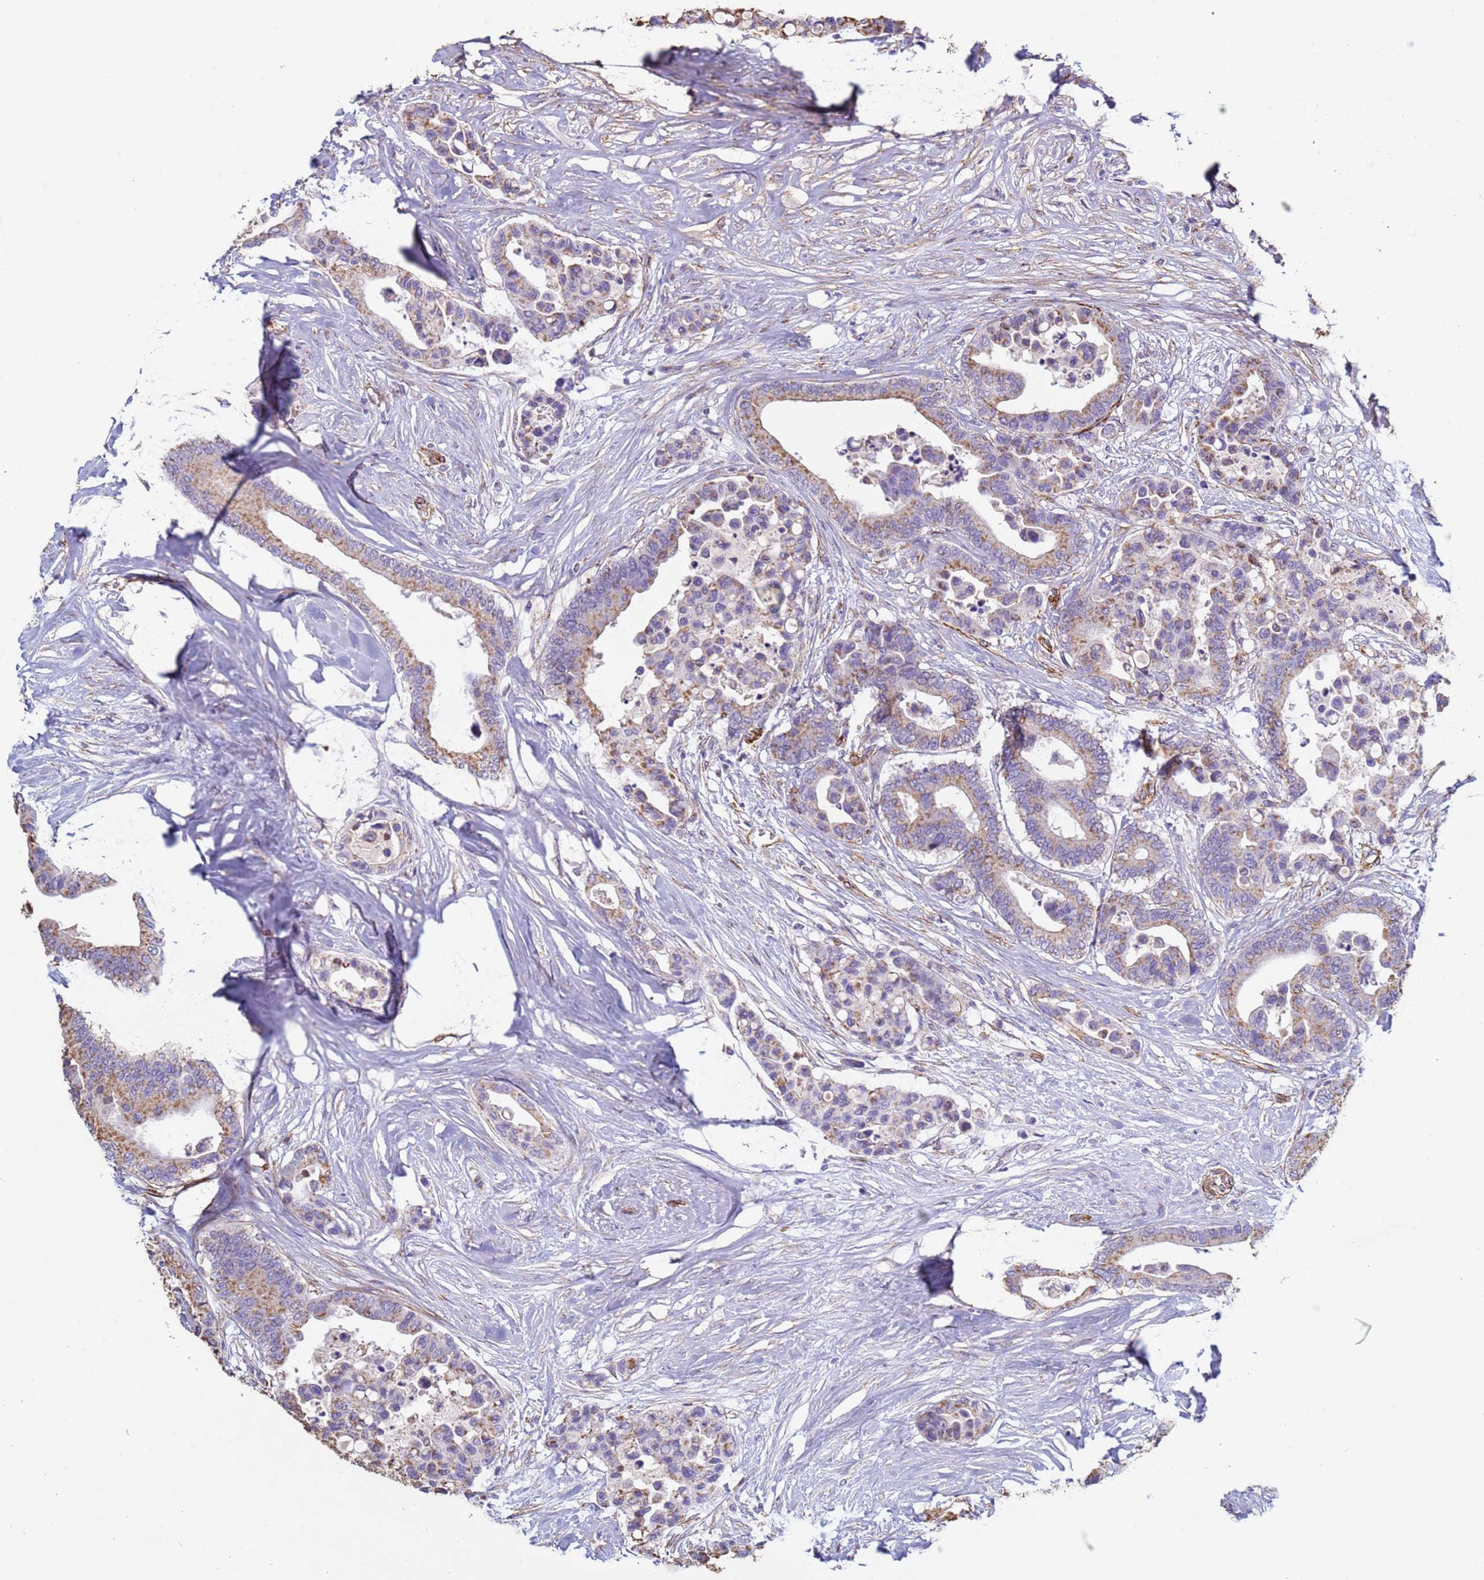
{"staining": {"intensity": "weak", "quantity": ">75%", "location": "cytoplasmic/membranous"}, "tissue": "colorectal cancer", "cell_type": "Tumor cells", "image_type": "cancer", "snomed": [{"axis": "morphology", "description": "Adenocarcinoma, NOS"}, {"axis": "topography", "description": "Colon"}], "caption": "Colorectal cancer (adenocarcinoma) tissue demonstrates weak cytoplasmic/membranous expression in approximately >75% of tumor cells, visualized by immunohistochemistry. (DAB IHC with brightfield microscopy, high magnification).", "gene": "GASK1A", "patient": {"sex": "male", "age": 82}}